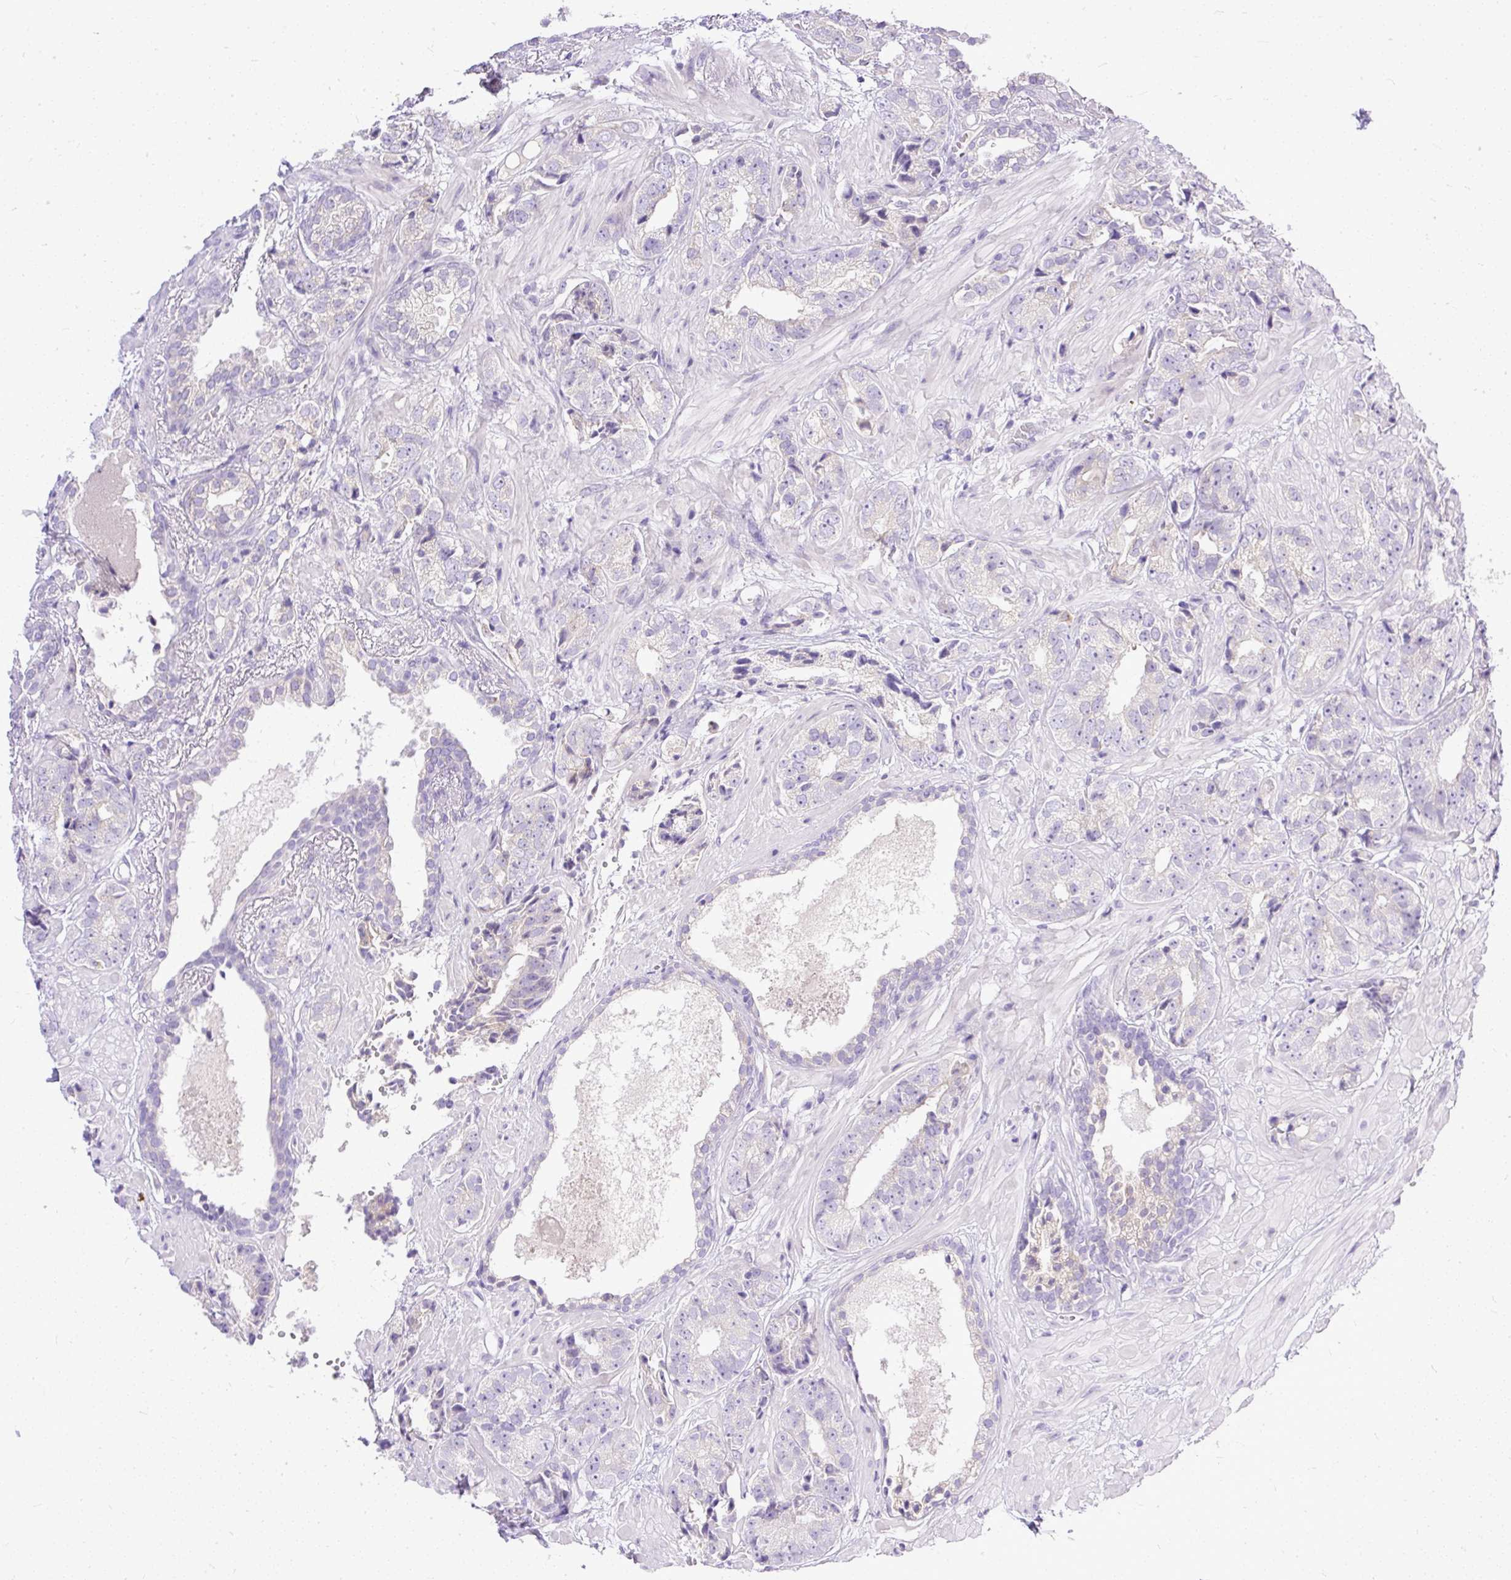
{"staining": {"intensity": "negative", "quantity": "none", "location": "none"}, "tissue": "prostate cancer", "cell_type": "Tumor cells", "image_type": "cancer", "snomed": [{"axis": "morphology", "description": "Adenocarcinoma, High grade"}, {"axis": "topography", "description": "Prostate"}], "caption": "Tumor cells are negative for brown protein staining in prostate cancer (adenocarcinoma (high-grade)).", "gene": "AMFR", "patient": {"sex": "male", "age": 71}}